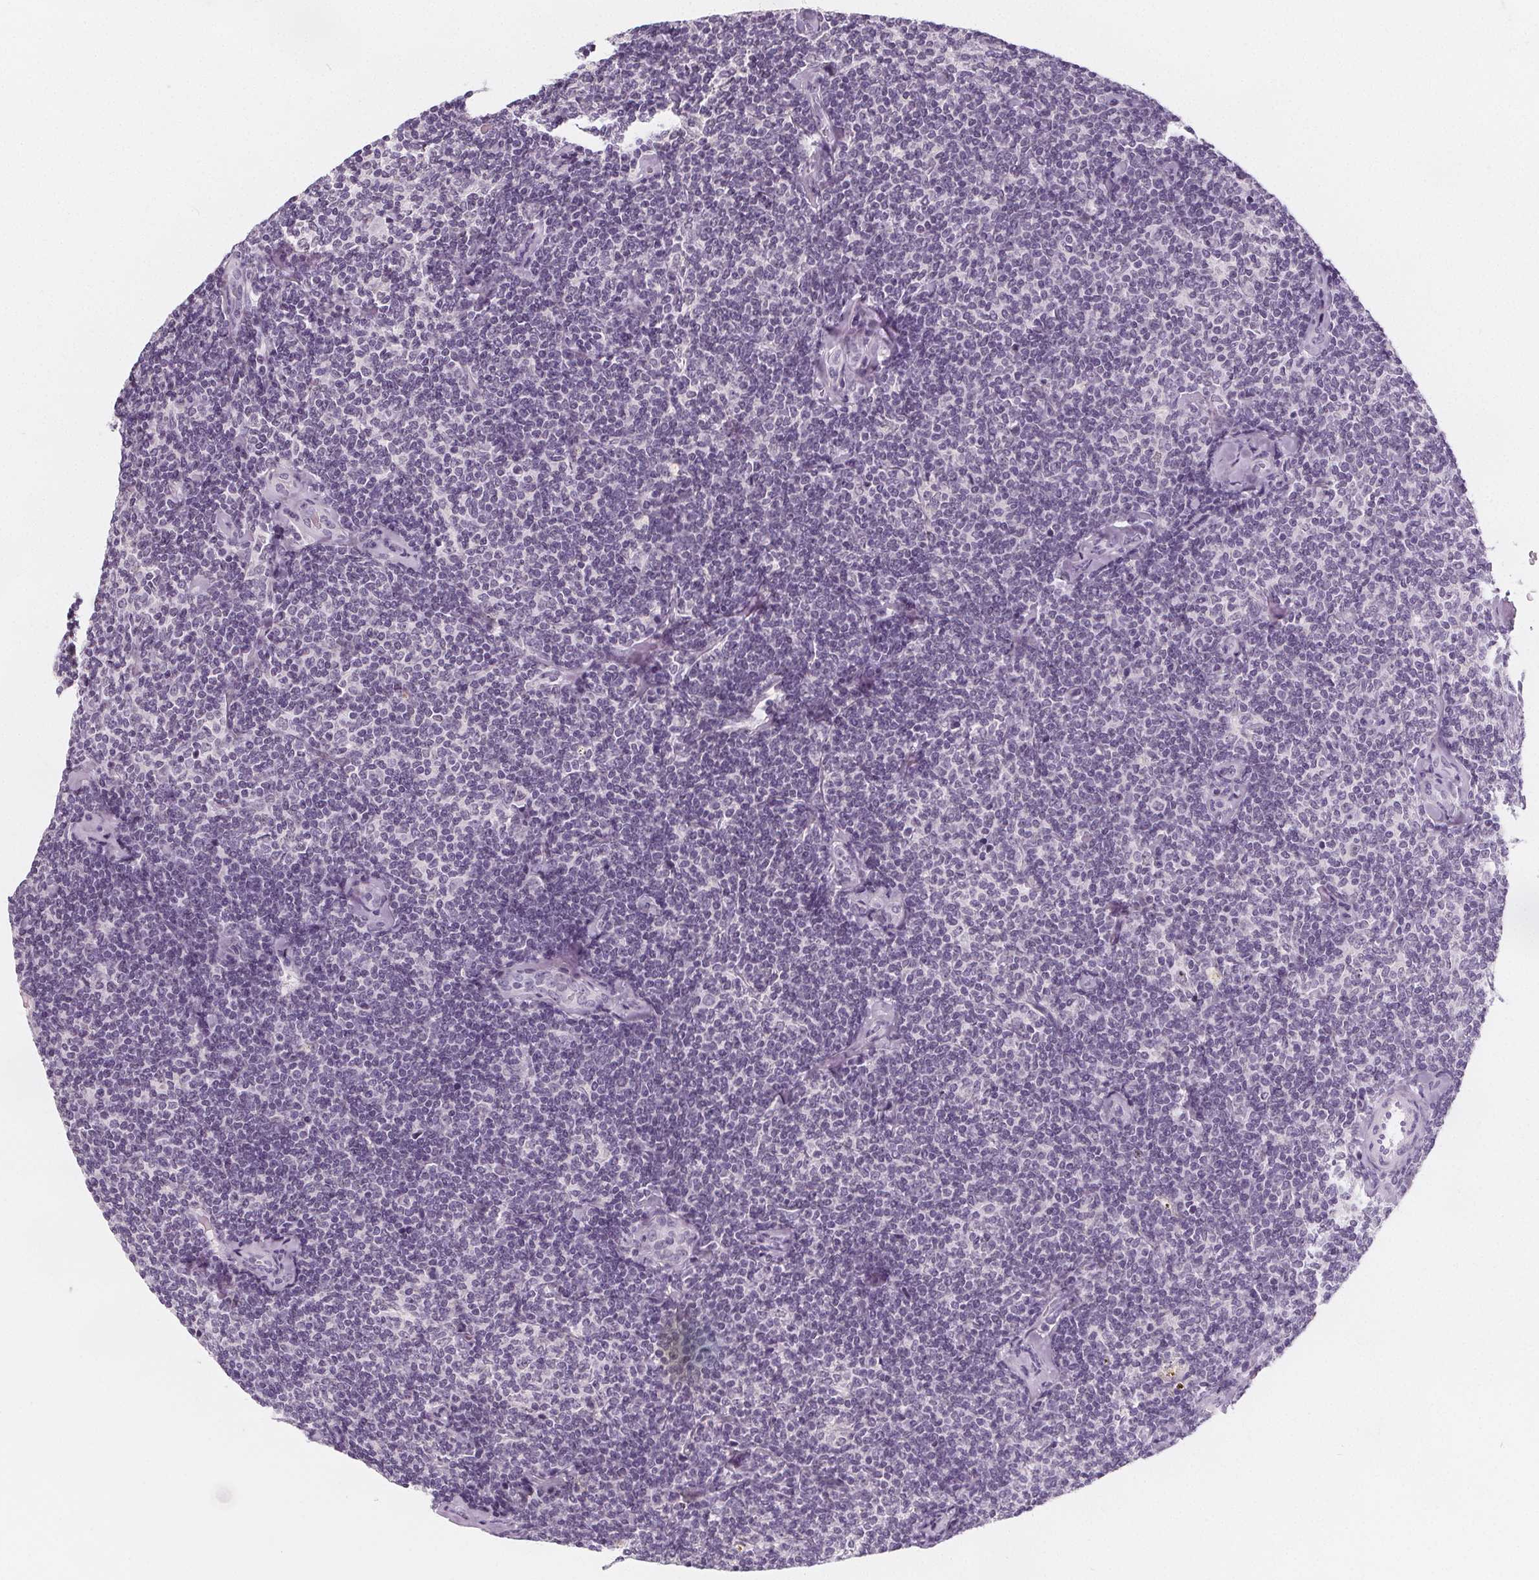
{"staining": {"intensity": "negative", "quantity": "none", "location": "none"}, "tissue": "lymphoma", "cell_type": "Tumor cells", "image_type": "cancer", "snomed": [{"axis": "morphology", "description": "Malignant lymphoma, non-Hodgkin's type, Low grade"}, {"axis": "topography", "description": "Lymph node"}], "caption": "A photomicrograph of low-grade malignant lymphoma, non-Hodgkin's type stained for a protein reveals no brown staining in tumor cells. The staining is performed using DAB (3,3'-diaminobenzidine) brown chromogen with nuclei counter-stained in using hematoxylin.", "gene": "DBX2", "patient": {"sex": "female", "age": 56}}